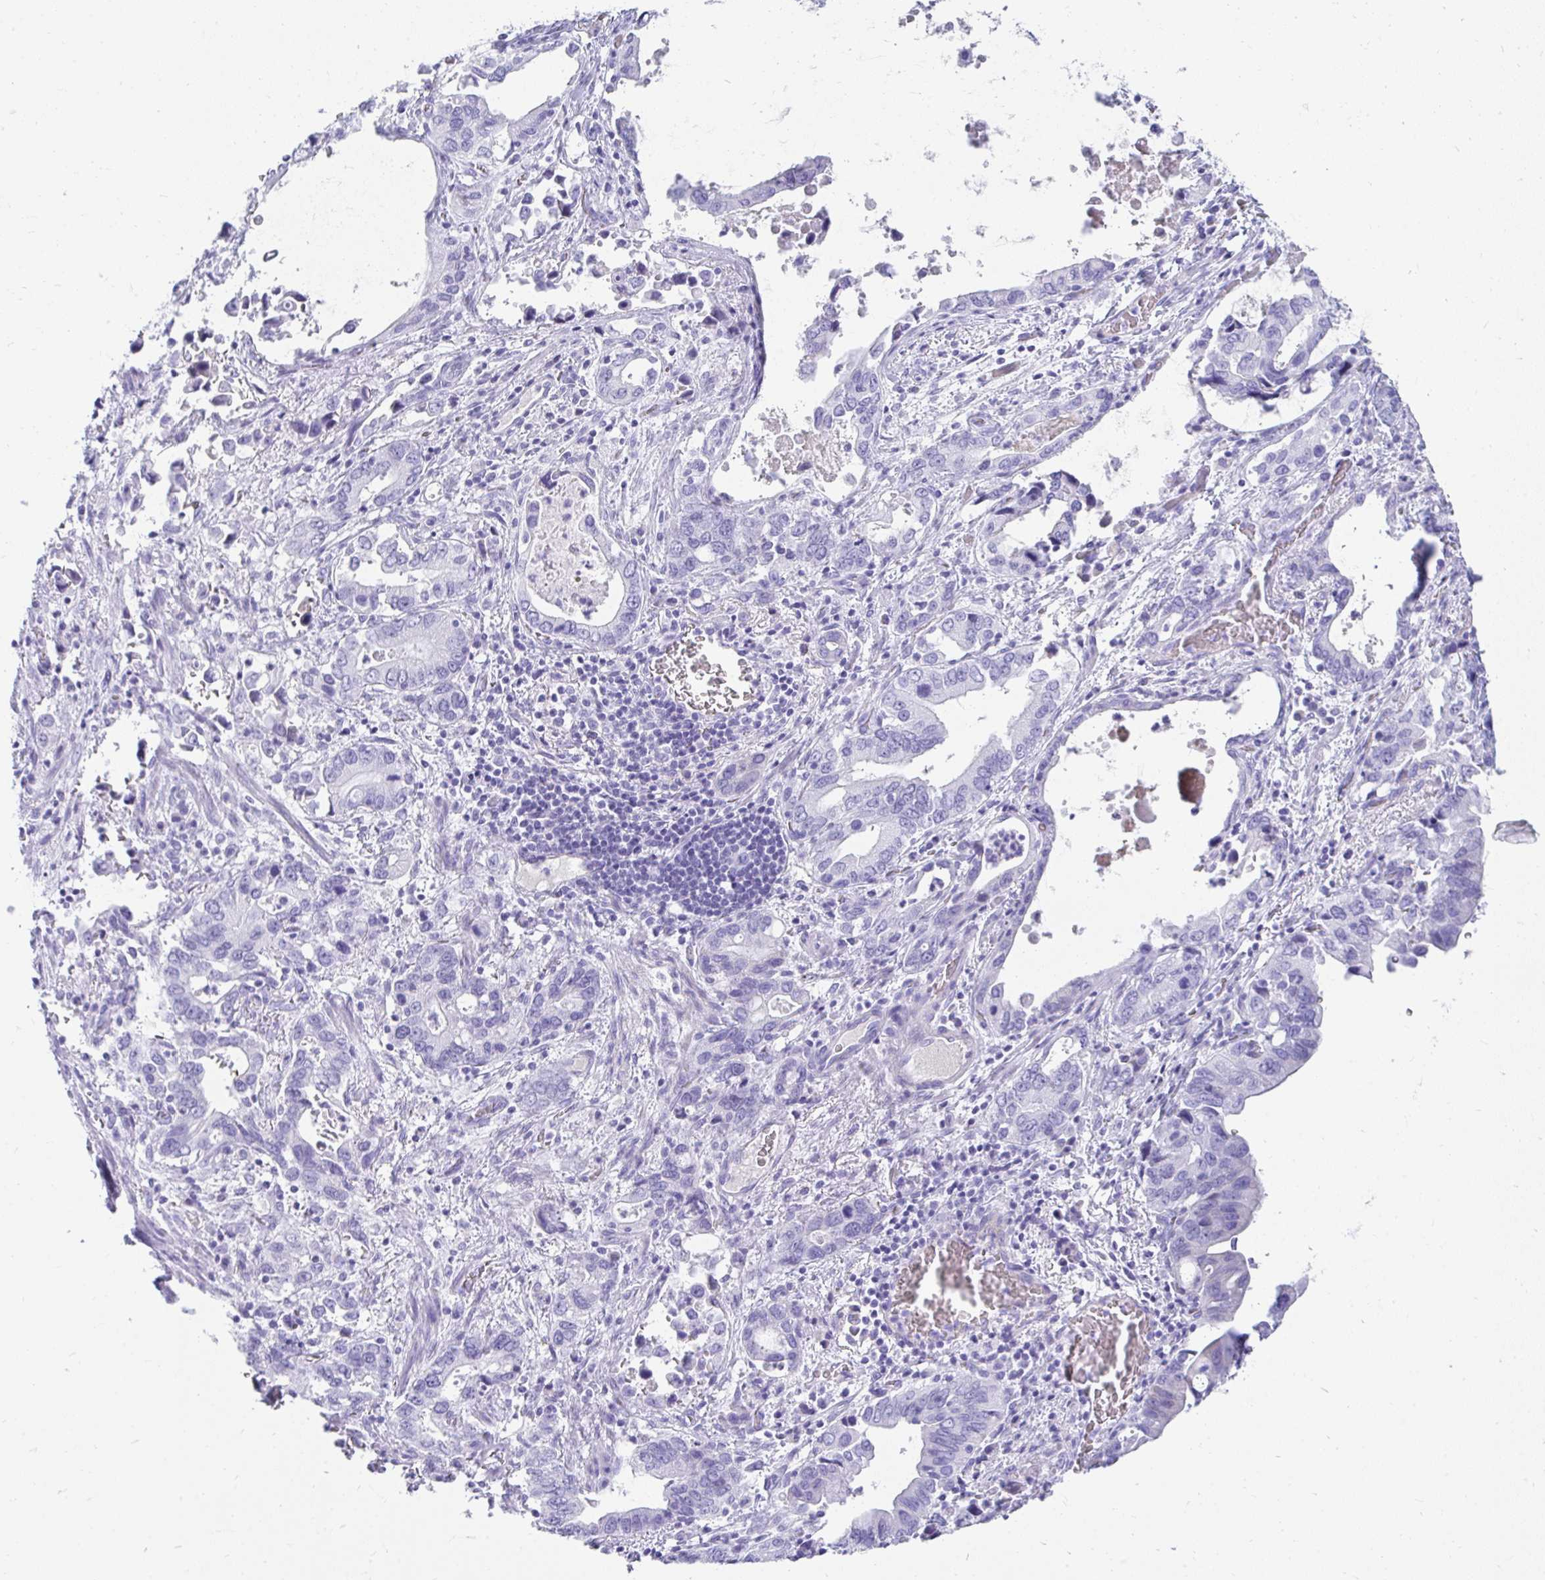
{"staining": {"intensity": "negative", "quantity": "none", "location": "none"}, "tissue": "stomach cancer", "cell_type": "Tumor cells", "image_type": "cancer", "snomed": [{"axis": "morphology", "description": "Adenocarcinoma, NOS"}, {"axis": "topography", "description": "Stomach, upper"}], "caption": "Adenocarcinoma (stomach) was stained to show a protein in brown. There is no significant expression in tumor cells.", "gene": "TNNT1", "patient": {"sex": "male", "age": 74}}